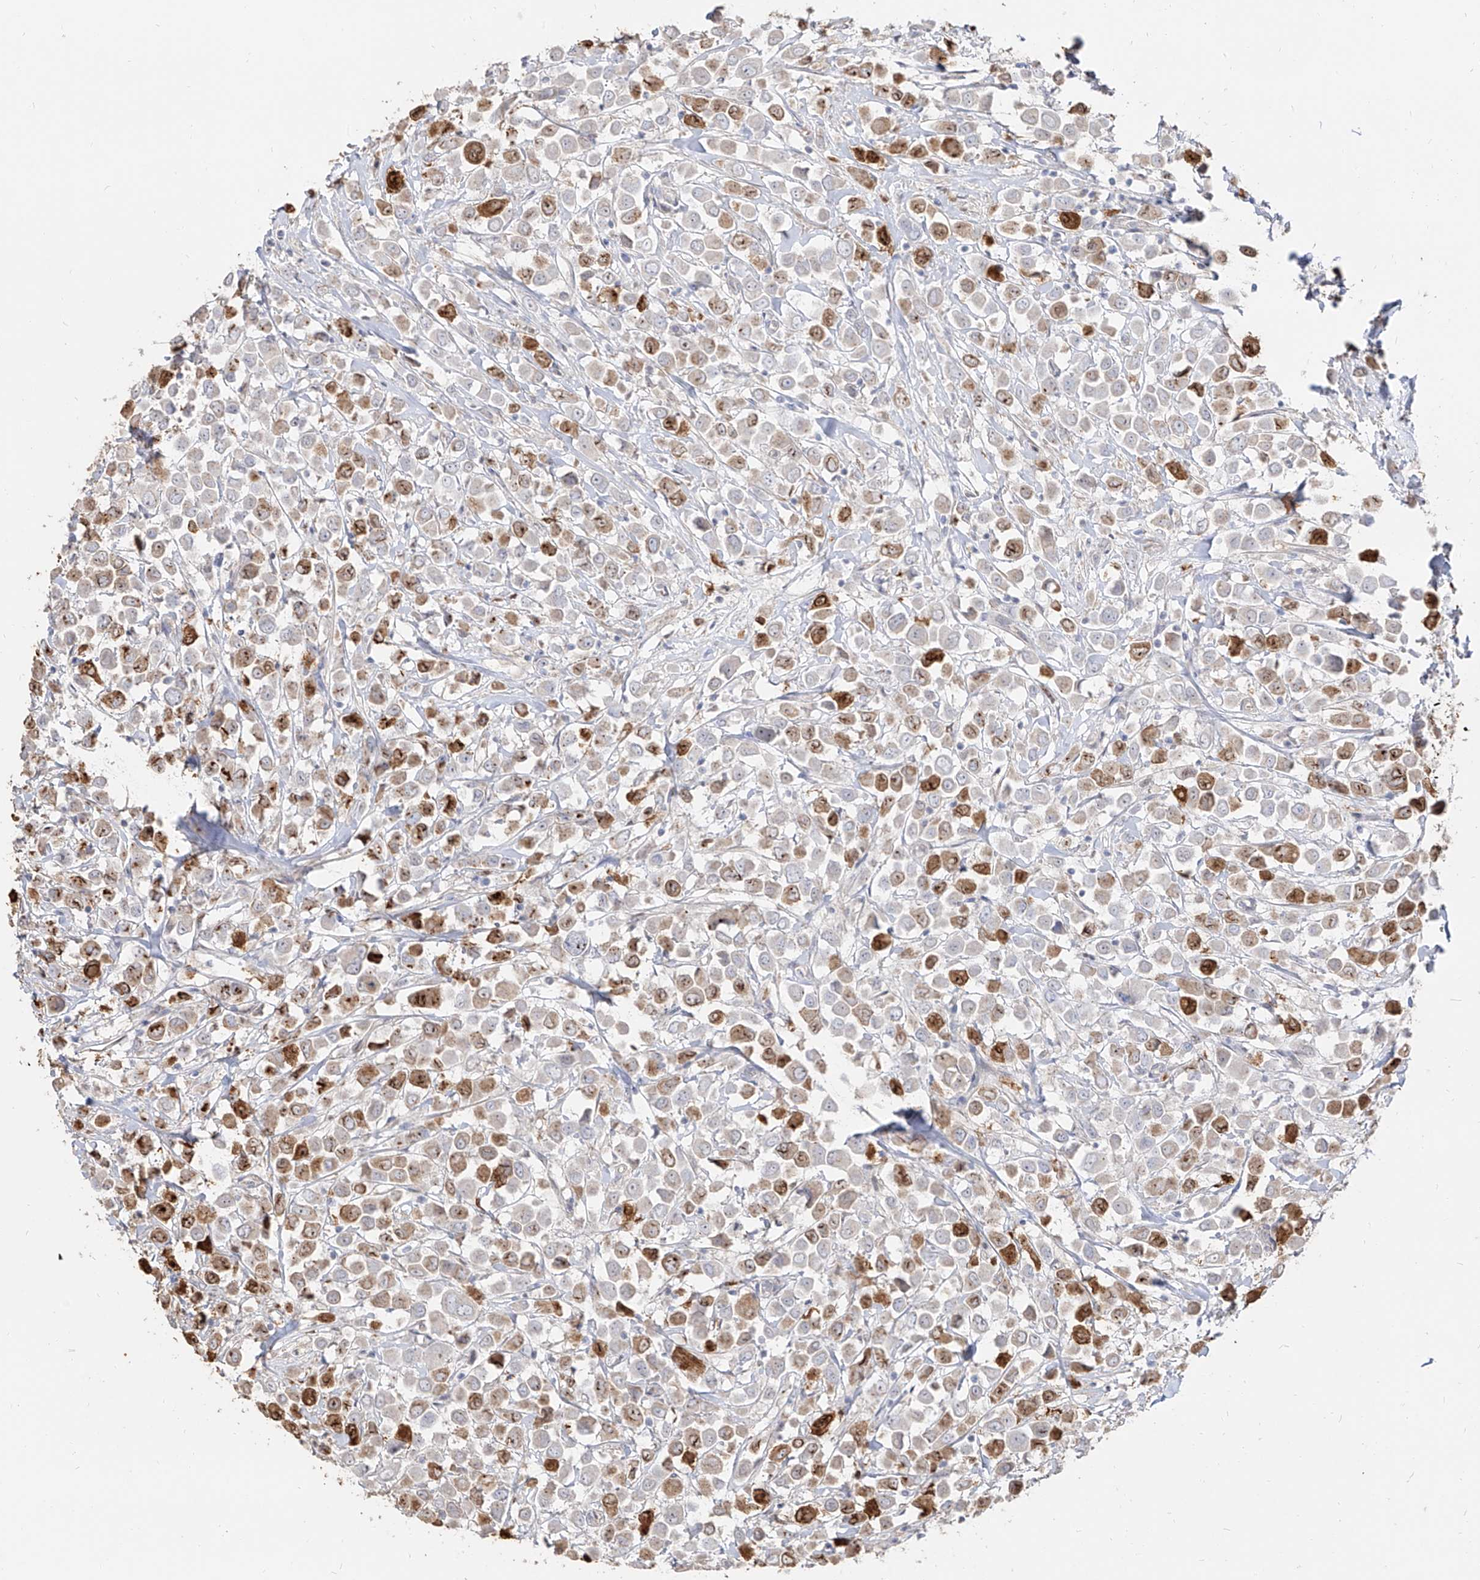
{"staining": {"intensity": "moderate", "quantity": "25%-75%", "location": "cytoplasmic/membranous,nuclear"}, "tissue": "breast cancer", "cell_type": "Tumor cells", "image_type": "cancer", "snomed": [{"axis": "morphology", "description": "Duct carcinoma"}, {"axis": "topography", "description": "Breast"}], "caption": "A brown stain shows moderate cytoplasmic/membranous and nuclear staining of a protein in breast cancer (infiltrating ductal carcinoma) tumor cells. The protein is shown in brown color, while the nuclei are stained blue.", "gene": "ZNF227", "patient": {"sex": "female", "age": 61}}